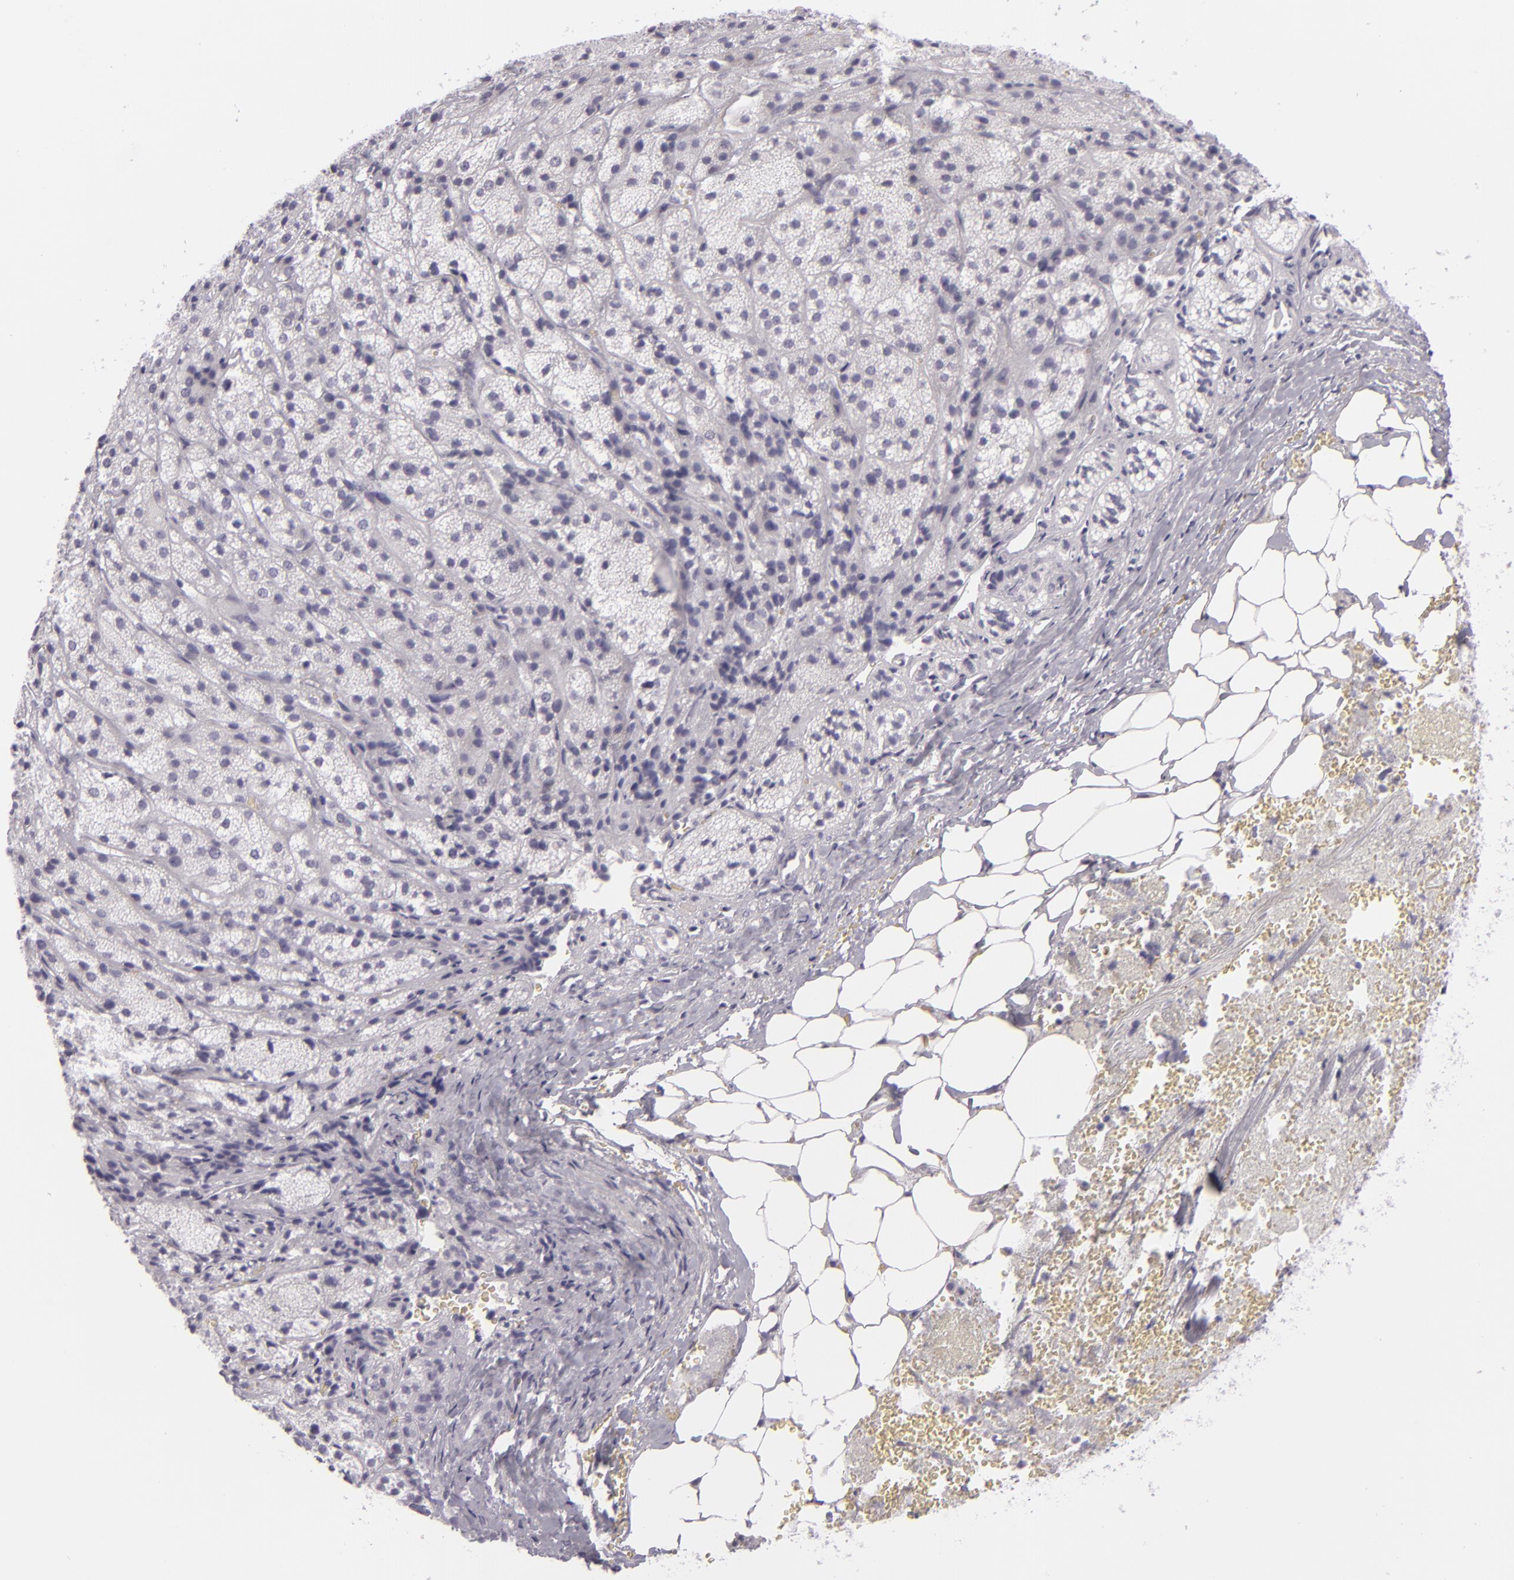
{"staining": {"intensity": "negative", "quantity": "none", "location": "none"}, "tissue": "adrenal gland", "cell_type": "Glandular cells", "image_type": "normal", "snomed": [{"axis": "morphology", "description": "Normal tissue, NOS"}, {"axis": "topography", "description": "Adrenal gland"}], "caption": "Glandular cells show no significant protein staining in benign adrenal gland. Nuclei are stained in blue.", "gene": "MCM3", "patient": {"sex": "female", "age": 71}}